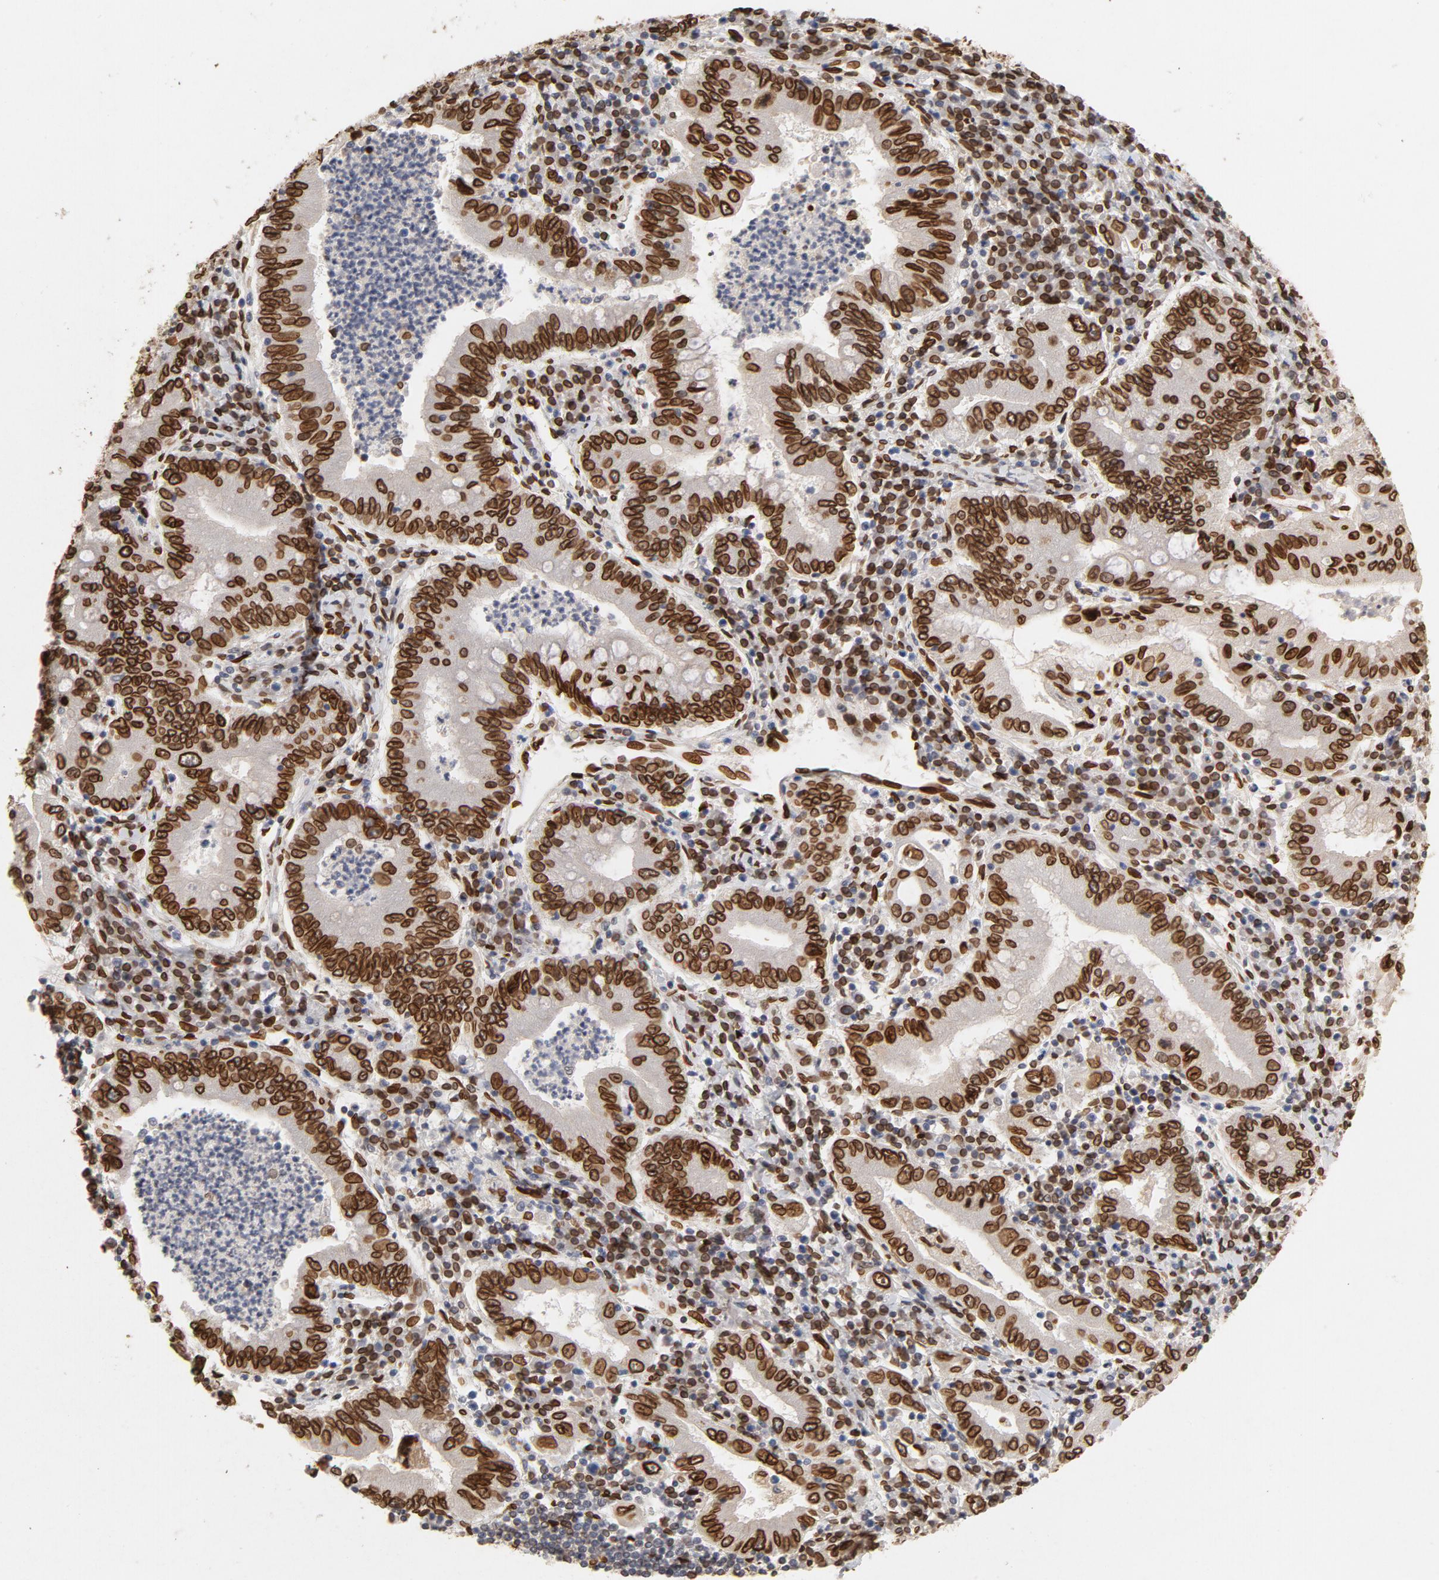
{"staining": {"intensity": "strong", "quantity": ">75%", "location": "cytoplasmic/membranous,nuclear"}, "tissue": "stomach cancer", "cell_type": "Tumor cells", "image_type": "cancer", "snomed": [{"axis": "morphology", "description": "Normal tissue, NOS"}, {"axis": "morphology", "description": "Adenocarcinoma, NOS"}, {"axis": "topography", "description": "Esophagus"}, {"axis": "topography", "description": "Stomach, upper"}, {"axis": "topography", "description": "Peripheral nerve tissue"}], "caption": "Protein staining of stomach cancer tissue exhibits strong cytoplasmic/membranous and nuclear expression in approximately >75% of tumor cells.", "gene": "LMNA", "patient": {"sex": "male", "age": 62}}